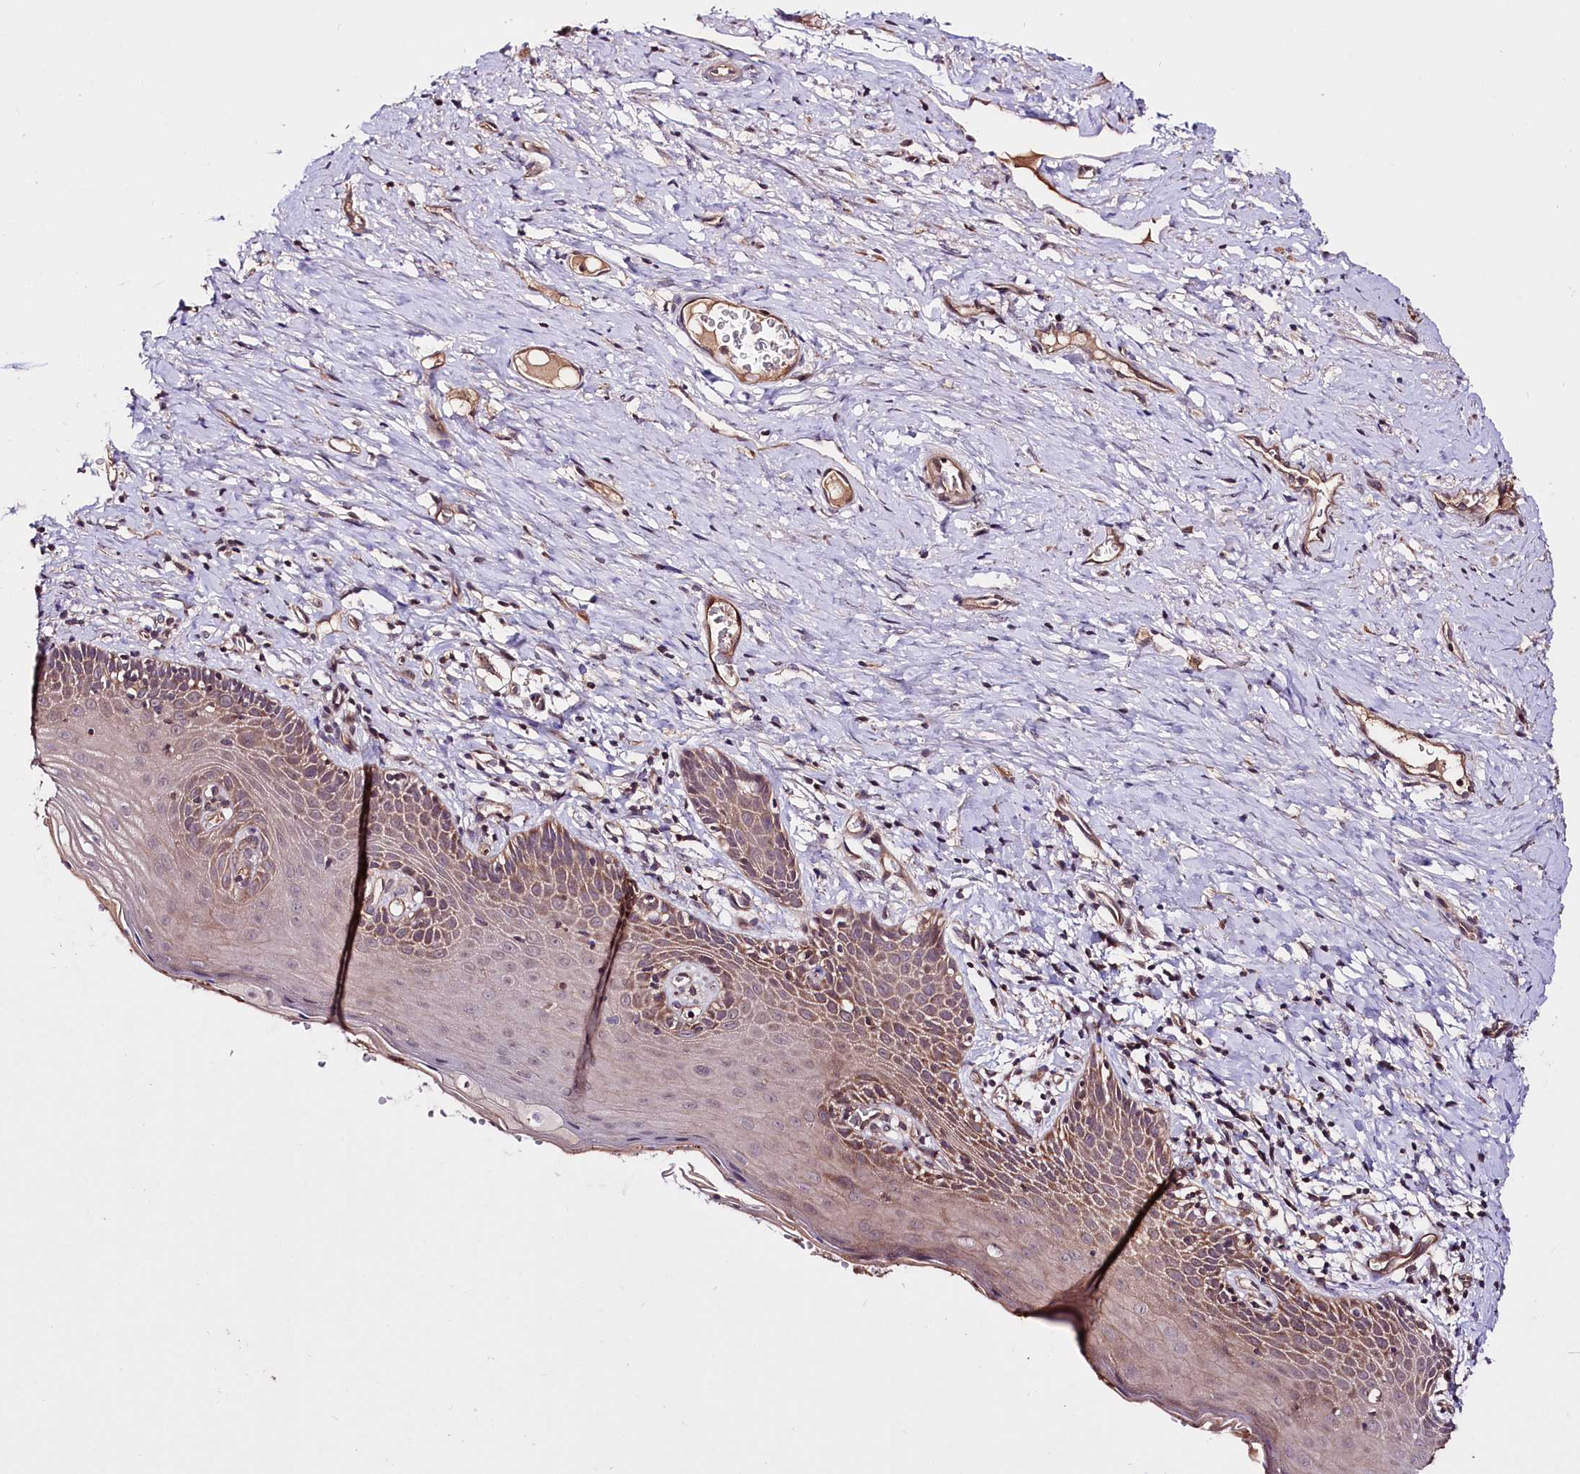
{"staining": {"intensity": "weak", "quantity": ">75%", "location": "cytoplasmic/membranous"}, "tissue": "cervix", "cell_type": "Glandular cells", "image_type": "normal", "snomed": [{"axis": "morphology", "description": "Normal tissue, NOS"}, {"axis": "topography", "description": "Cervix"}], "caption": "High-power microscopy captured an immunohistochemistry (IHC) image of normal cervix, revealing weak cytoplasmic/membranous staining in about >75% of glandular cells.", "gene": "TAFAZZIN", "patient": {"sex": "female", "age": 42}}